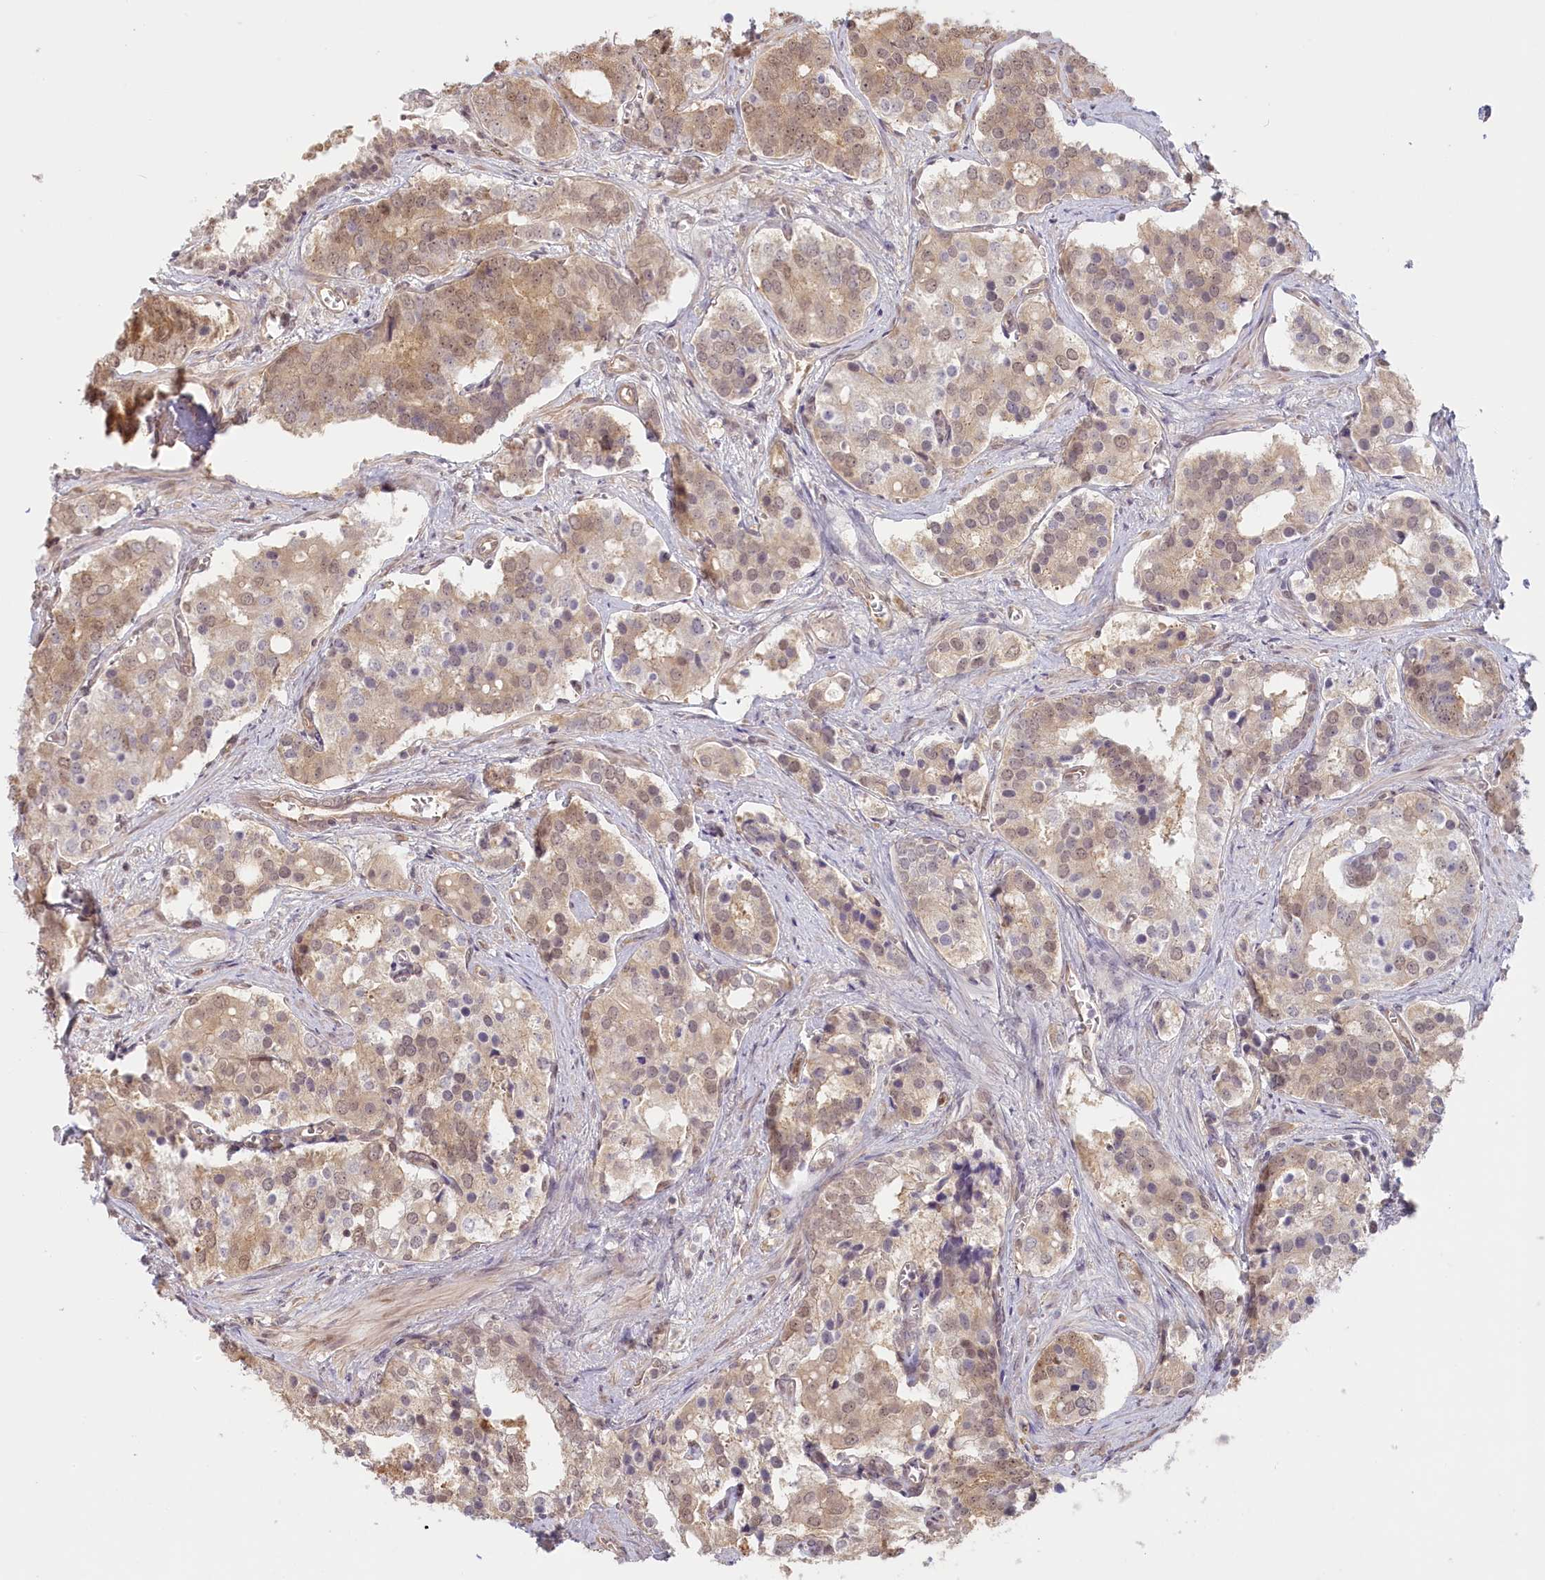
{"staining": {"intensity": "moderate", "quantity": "25%-75%", "location": "cytoplasmic/membranous,nuclear"}, "tissue": "prostate cancer", "cell_type": "Tumor cells", "image_type": "cancer", "snomed": [{"axis": "morphology", "description": "Adenocarcinoma, High grade"}, {"axis": "topography", "description": "Prostate"}], "caption": "An immunohistochemistry (IHC) micrograph of neoplastic tissue is shown. Protein staining in brown shows moderate cytoplasmic/membranous and nuclear positivity in prostate cancer (high-grade adenocarcinoma) within tumor cells.", "gene": "C19orf44", "patient": {"sex": "male", "age": 67}}